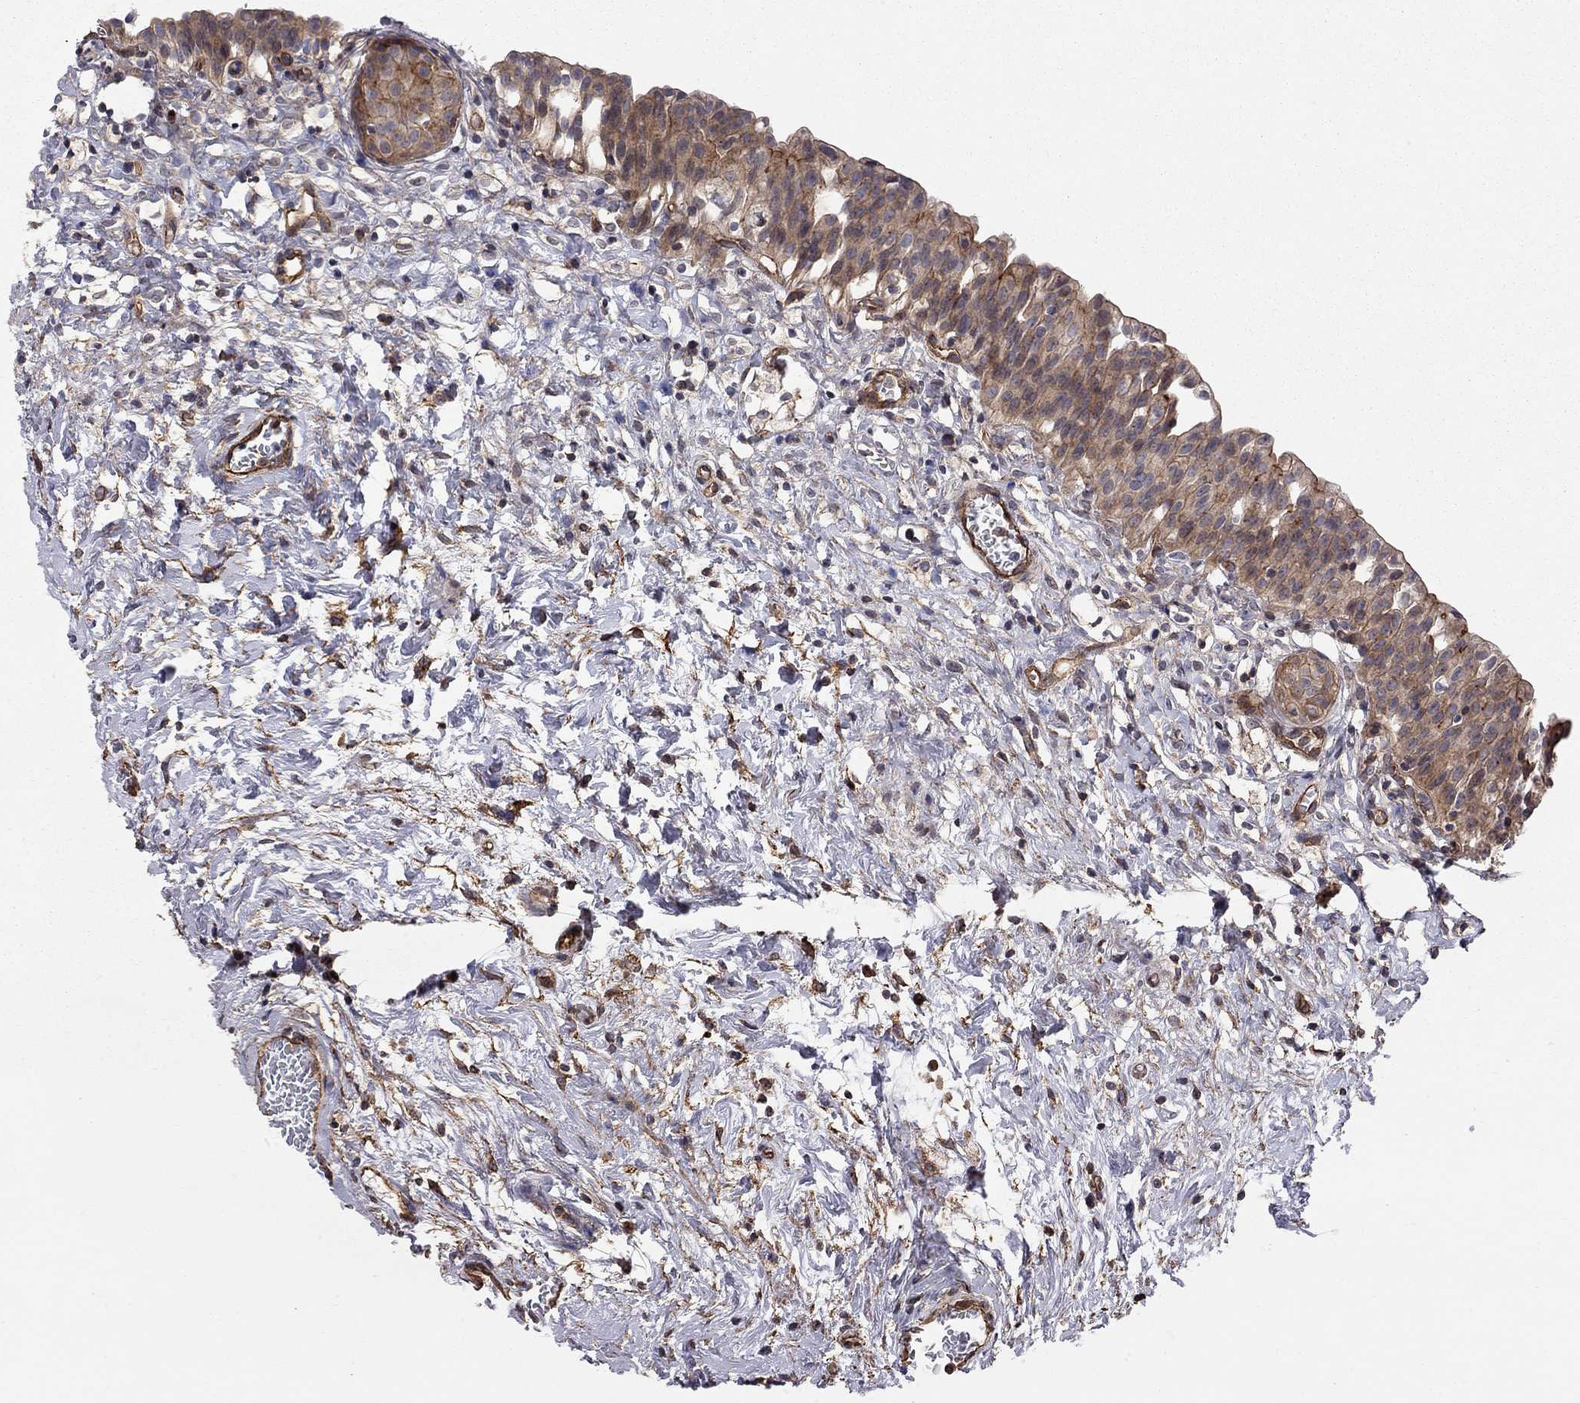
{"staining": {"intensity": "strong", "quantity": ">75%", "location": "cytoplasmic/membranous"}, "tissue": "urinary bladder", "cell_type": "Urothelial cells", "image_type": "normal", "snomed": [{"axis": "morphology", "description": "Normal tissue, NOS"}, {"axis": "topography", "description": "Urinary bladder"}], "caption": "DAB (3,3'-diaminobenzidine) immunohistochemical staining of benign urinary bladder exhibits strong cytoplasmic/membranous protein positivity in about >75% of urothelial cells. Ihc stains the protein of interest in brown and the nuclei are stained blue.", "gene": "RASEF", "patient": {"sex": "male", "age": 76}}